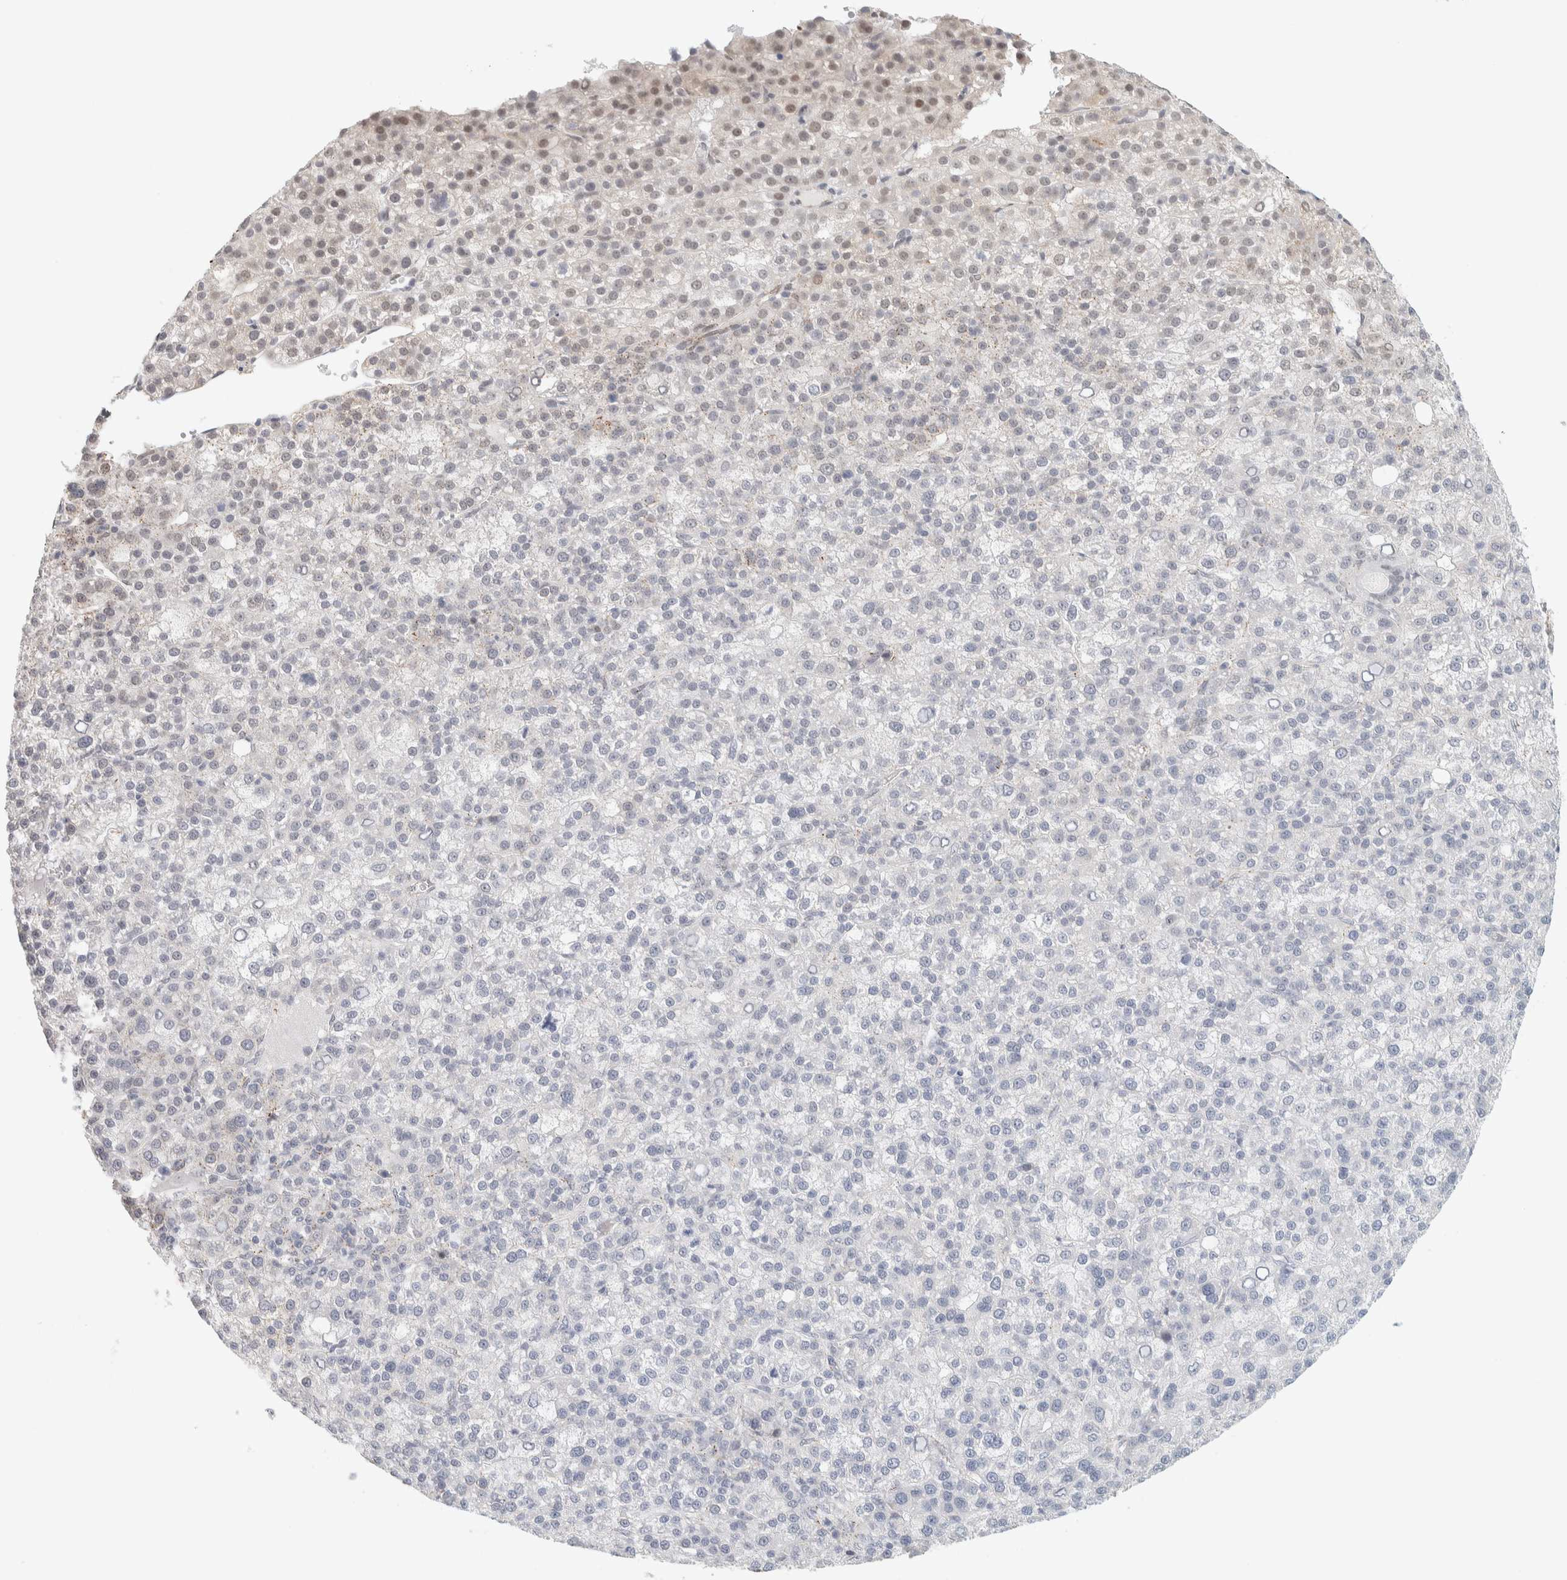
{"staining": {"intensity": "weak", "quantity": "<25%", "location": "nuclear"}, "tissue": "liver cancer", "cell_type": "Tumor cells", "image_type": "cancer", "snomed": [{"axis": "morphology", "description": "Carcinoma, Hepatocellular, NOS"}, {"axis": "topography", "description": "Liver"}], "caption": "Liver cancer (hepatocellular carcinoma) stained for a protein using immunohistochemistry (IHC) displays no staining tumor cells.", "gene": "CDH17", "patient": {"sex": "female", "age": 58}}